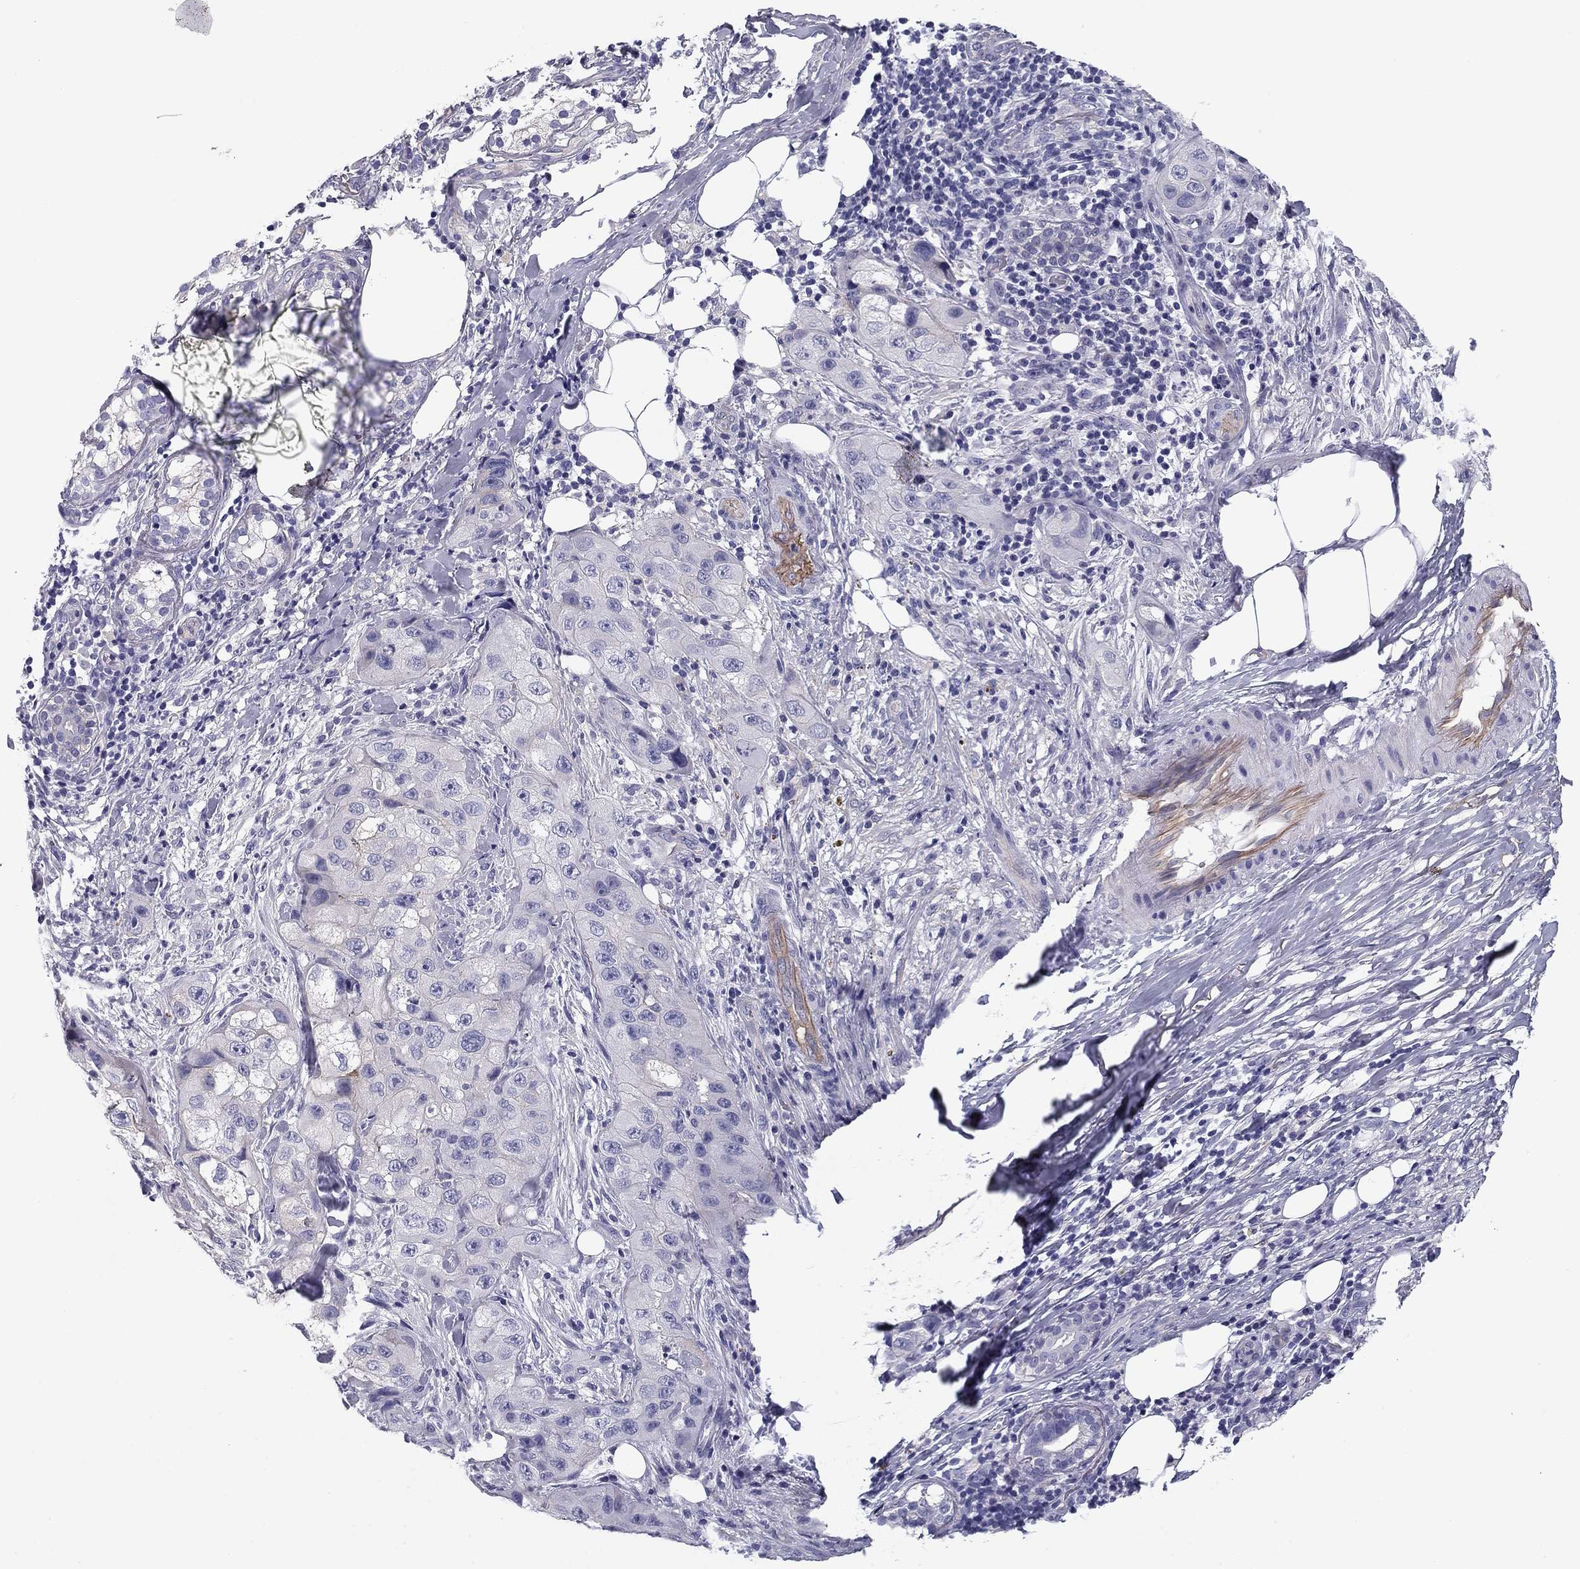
{"staining": {"intensity": "negative", "quantity": "none", "location": "none"}, "tissue": "skin cancer", "cell_type": "Tumor cells", "image_type": "cancer", "snomed": [{"axis": "morphology", "description": "Squamous cell carcinoma, NOS"}, {"axis": "topography", "description": "Skin"}, {"axis": "topography", "description": "Subcutis"}], "caption": "High magnification brightfield microscopy of skin cancer (squamous cell carcinoma) stained with DAB (brown) and counterstained with hematoxylin (blue): tumor cells show no significant expression. Brightfield microscopy of immunohistochemistry (IHC) stained with DAB (3,3'-diaminobenzidine) (brown) and hematoxylin (blue), captured at high magnification.", "gene": "FLNC", "patient": {"sex": "male", "age": 73}}